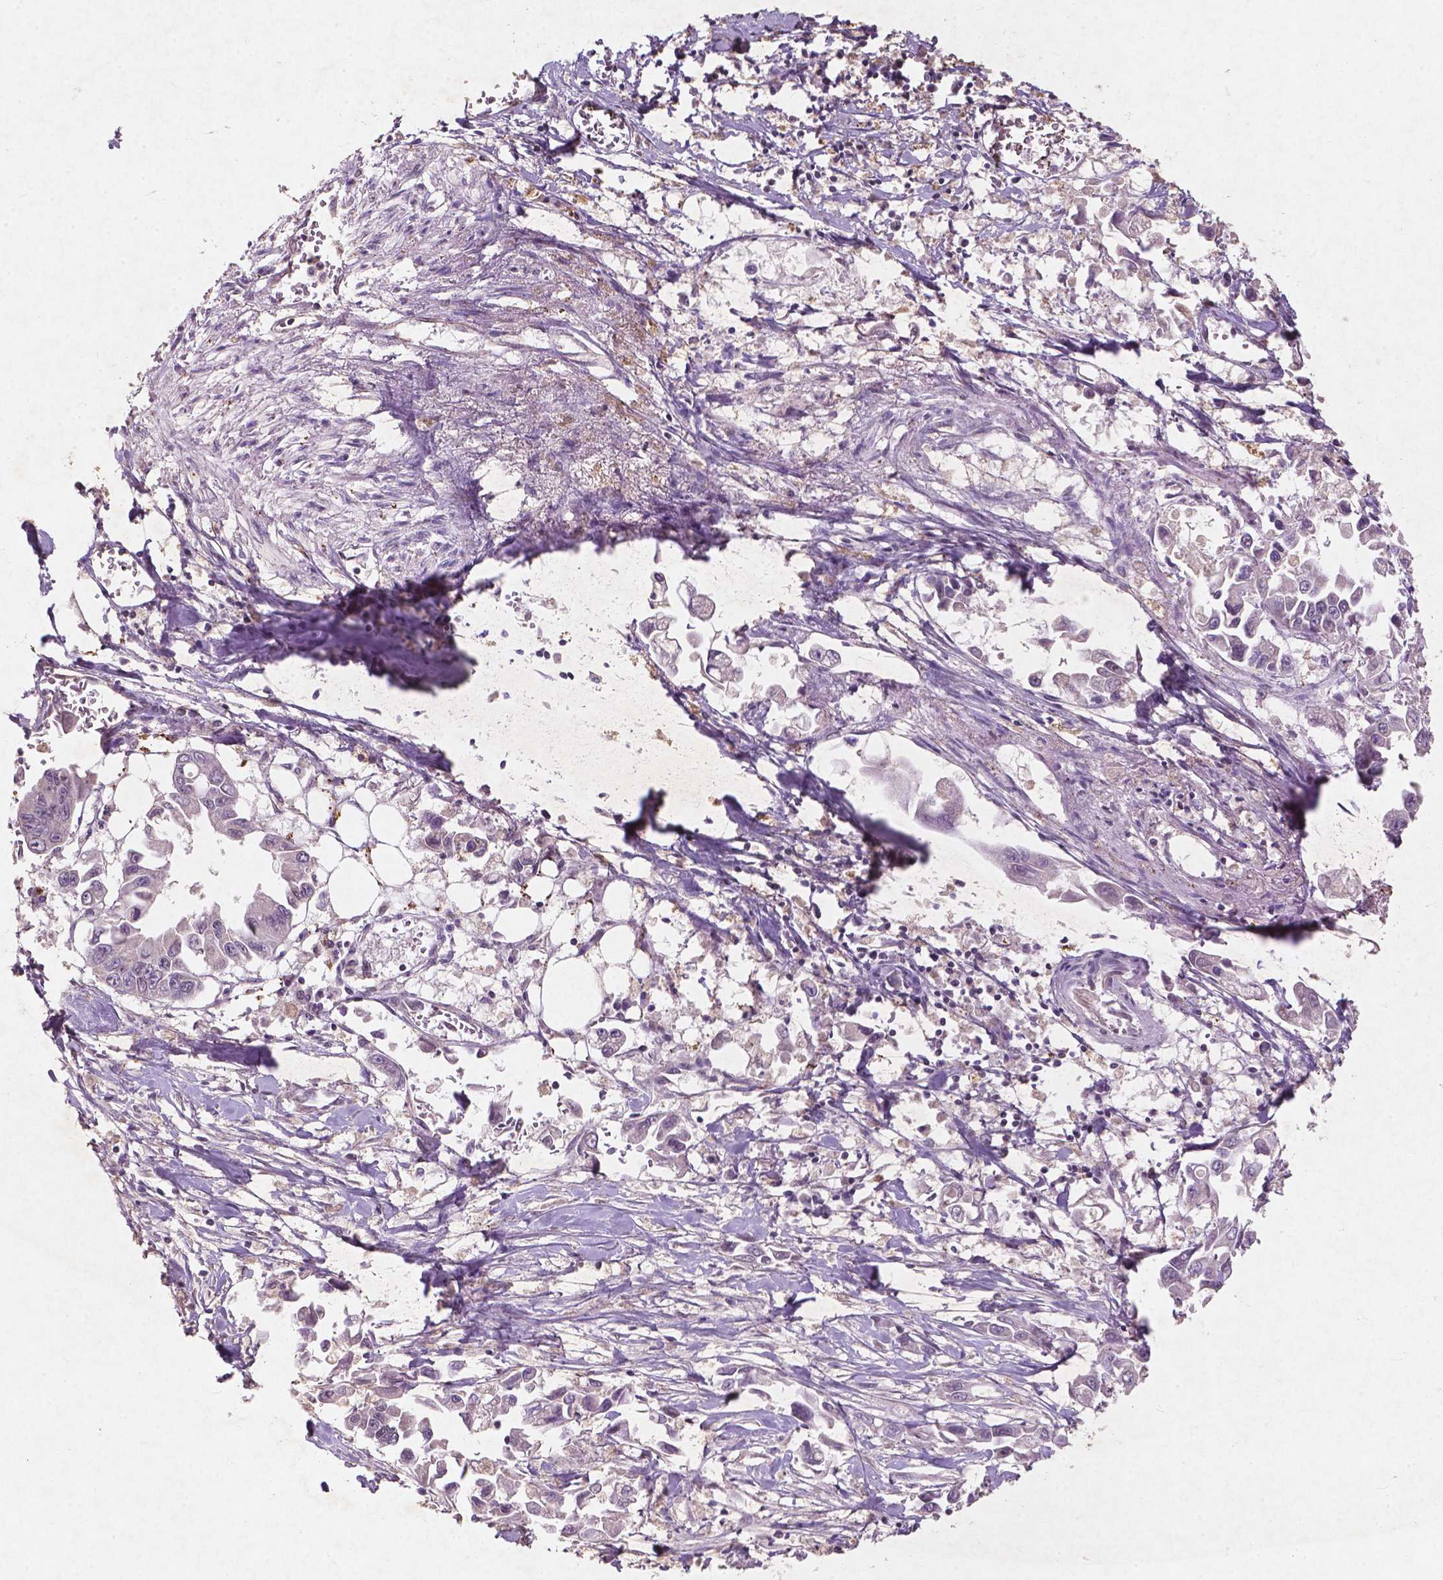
{"staining": {"intensity": "negative", "quantity": "none", "location": "none"}, "tissue": "pancreatic cancer", "cell_type": "Tumor cells", "image_type": "cancer", "snomed": [{"axis": "morphology", "description": "Adenocarcinoma, NOS"}, {"axis": "topography", "description": "Pancreas"}], "caption": "Adenocarcinoma (pancreatic) stained for a protein using IHC reveals no positivity tumor cells.", "gene": "SMAD2", "patient": {"sex": "female", "age": 83}}